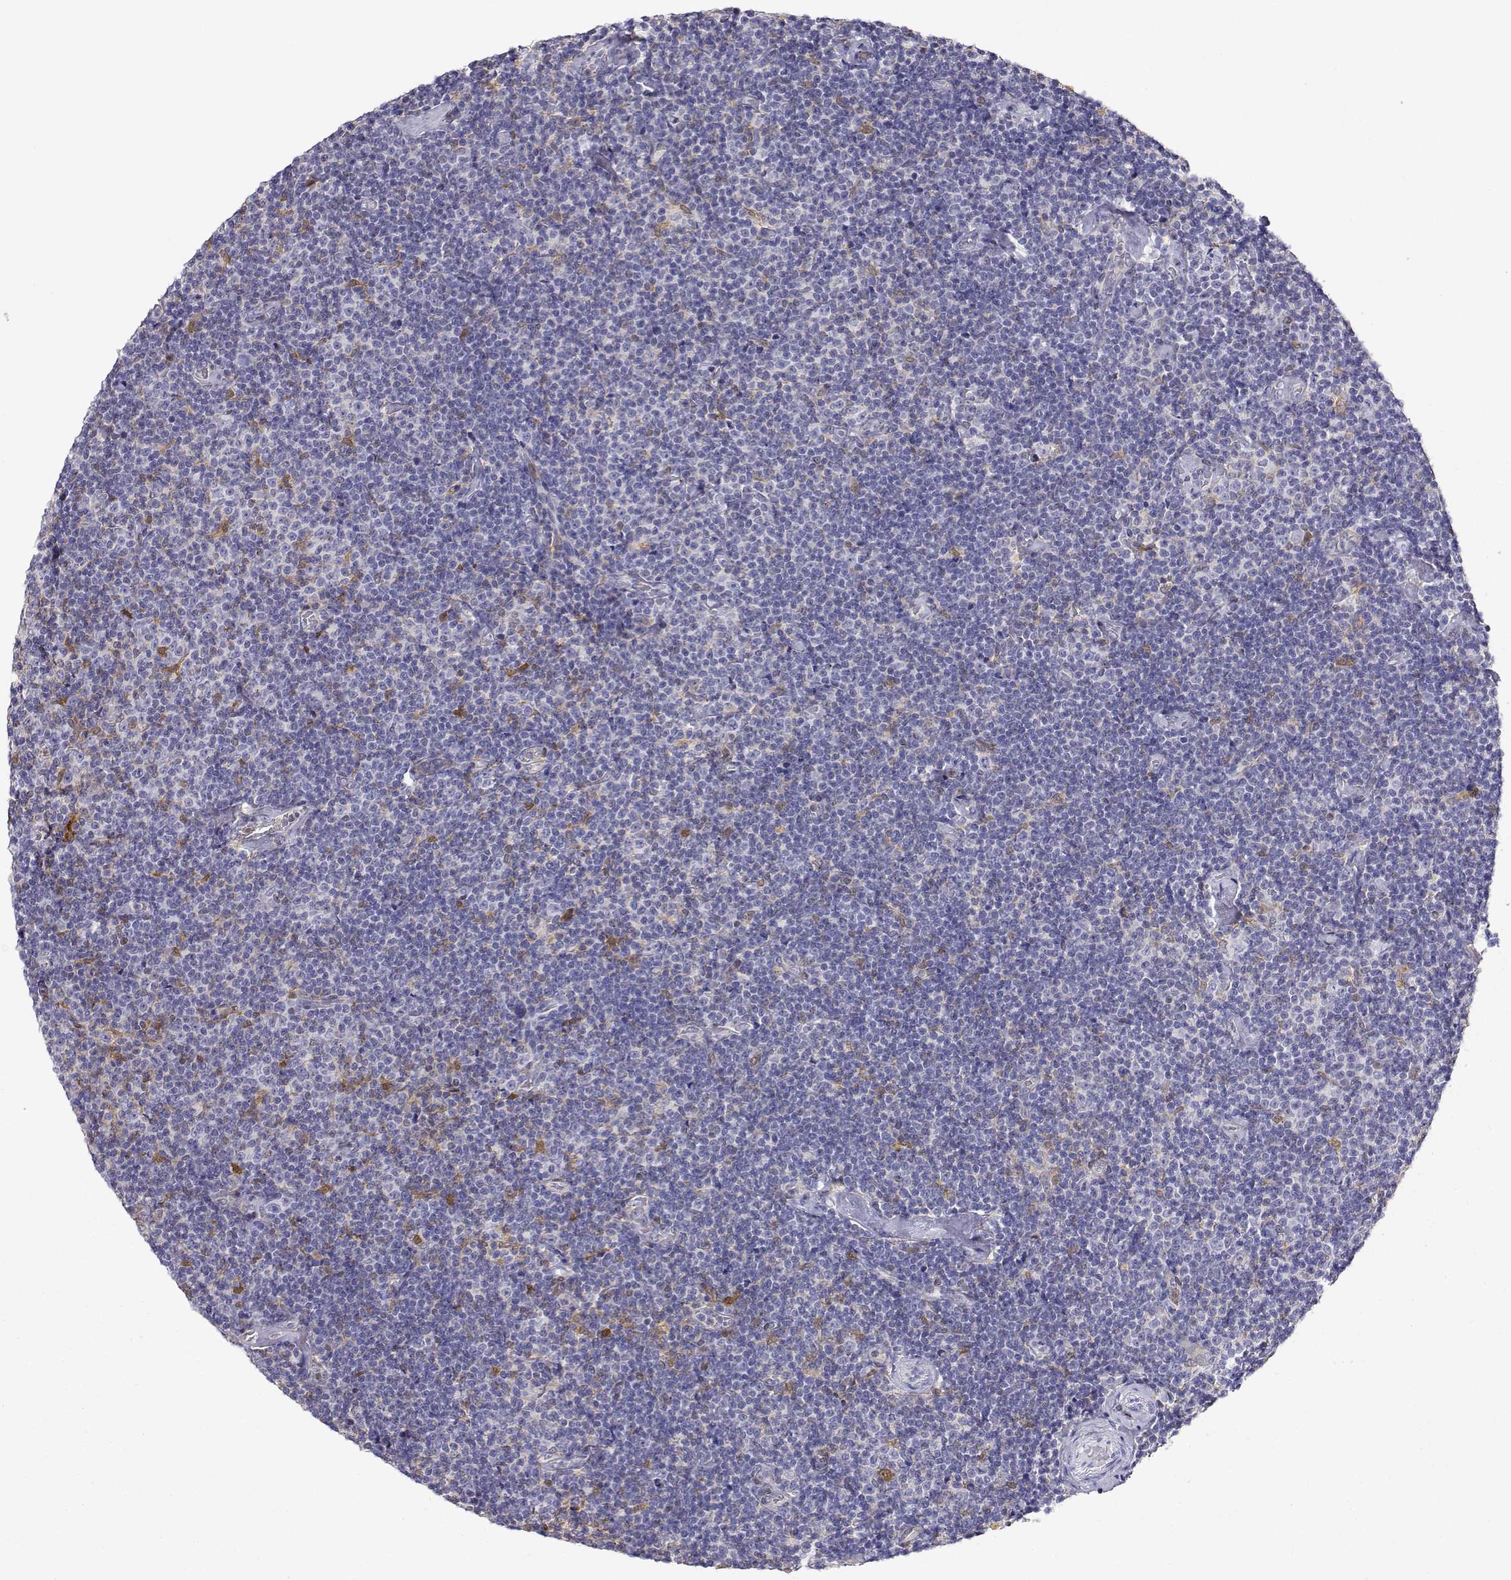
{"staining": {"intensity": "negative", "quantity": "none", "location": "none"}, "tissue": "lymphoma", "cell_type": "Tumor cells", "image_type": "cancer", "snomed": [{"axis": "morphology", "description": "Malignant lymphoma, non-Hodgkin's type, Low grade"}, {"axis": "topography", "description": "Lymph node"}], "caption": "Immunohistochemical staining of human lymphoma reveals no significant positivity in tumor cells.", "gene": "ADA", "patient": {"sex": "male", "age": 81}}